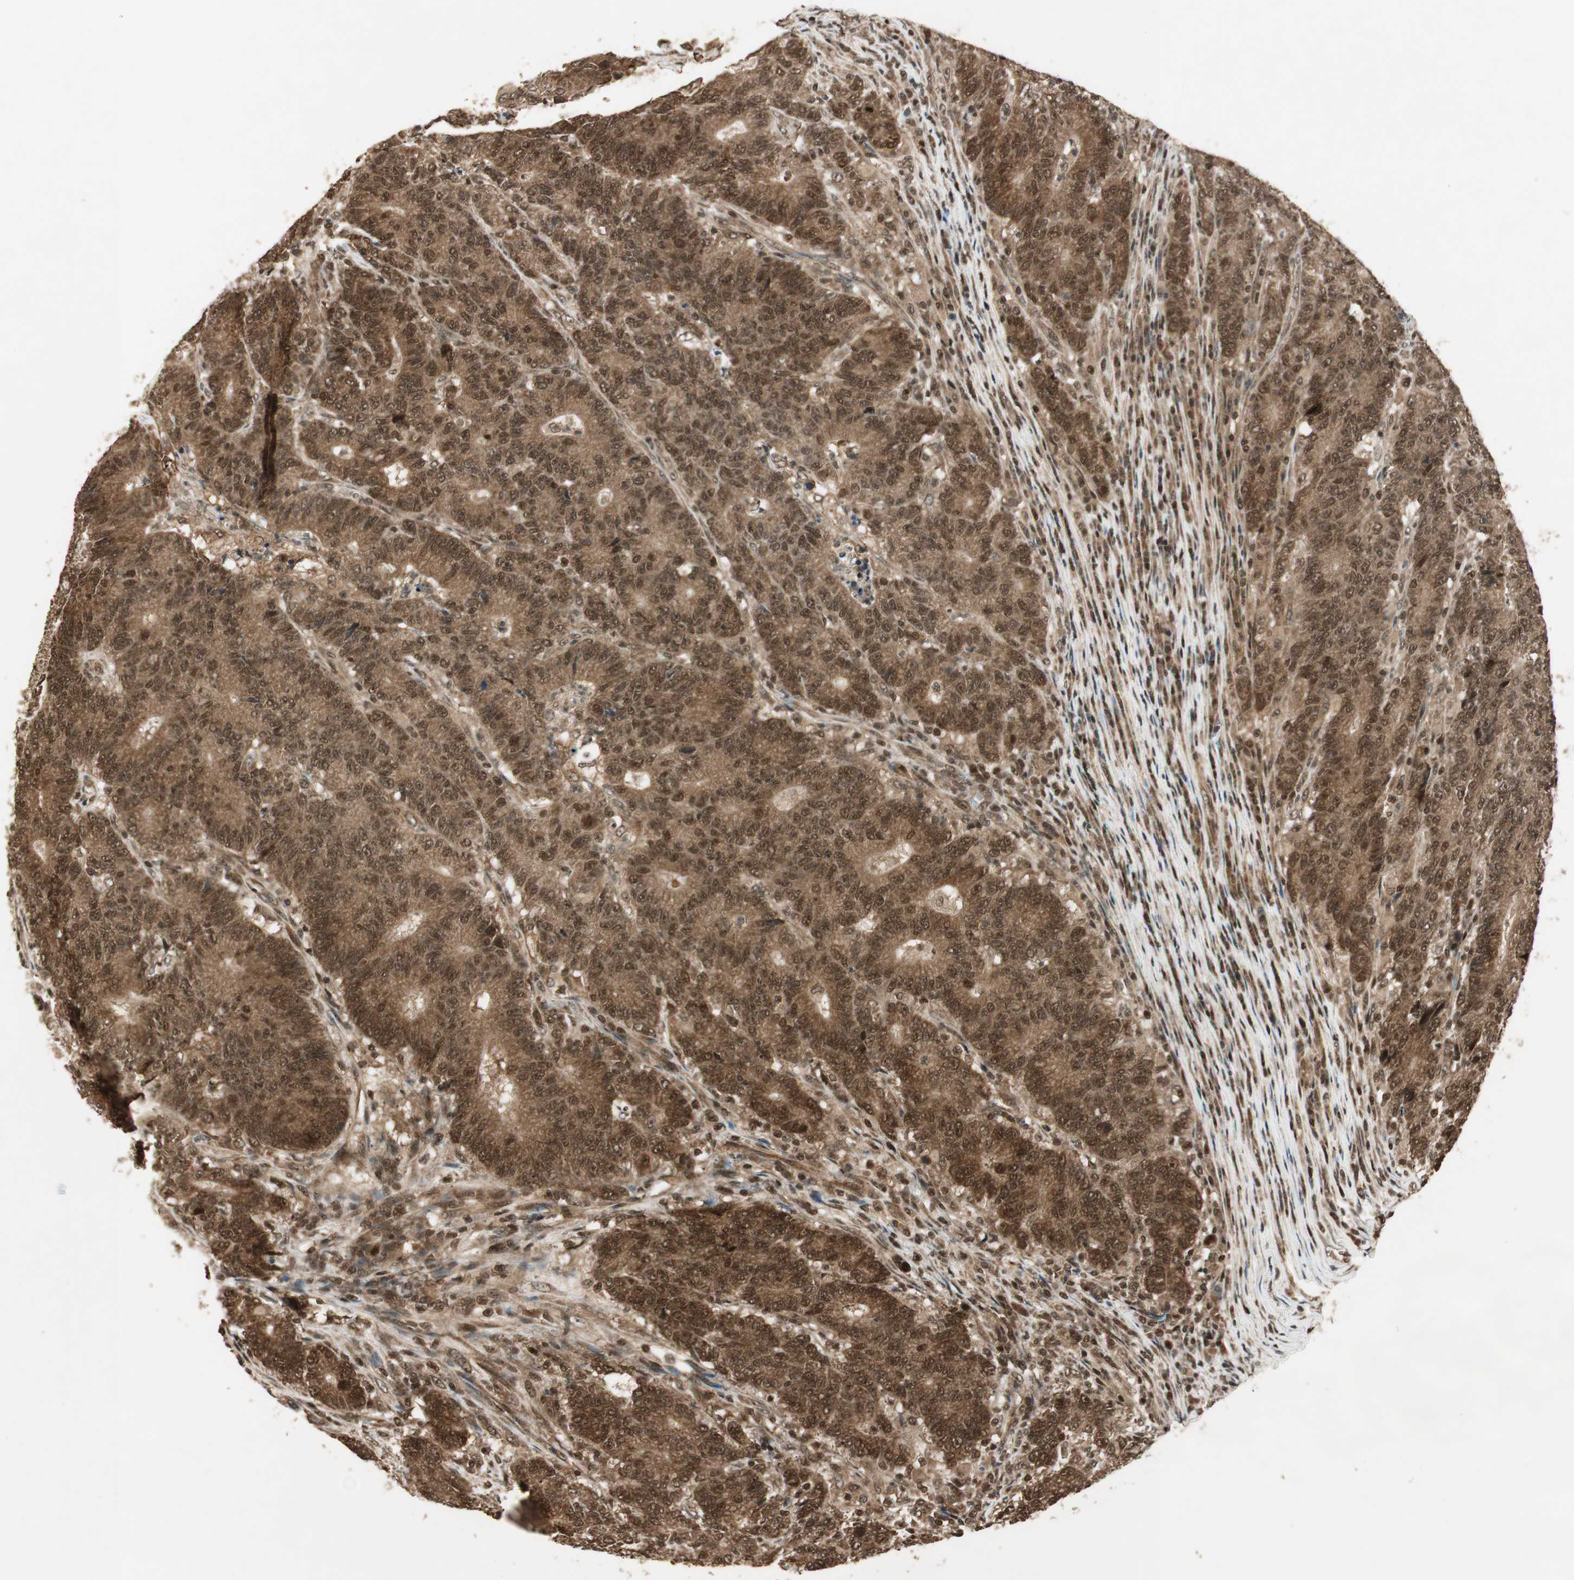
{"staining": {"intensity": "strong", "quantity": ">75%", "location": "cytoplasmic/membranous,nuclear"}, "tissue": "colorectal cancer", "cell_type": "Tumor cells", "image_type": "cancer", "snomed": [{"axis": "morphology", "description": "Normal tissue, NOS"}, {"axis": "morphology", "description": "Adenocarcinoma, NOS"}, {"axis": "topography", "description": "Colon"}], "caption": "Immunohistochemistry (IHC) (DAB (3,3'-diaminobenzidine)) staining of adenocarcinoma (colorectal) demonstrates strong cytoplasmic/membranous and nuclear protein staining in approximately >75% of tumor cells.", "gene": "RPA3", "patient": {"sex": "female", "age": 75}}